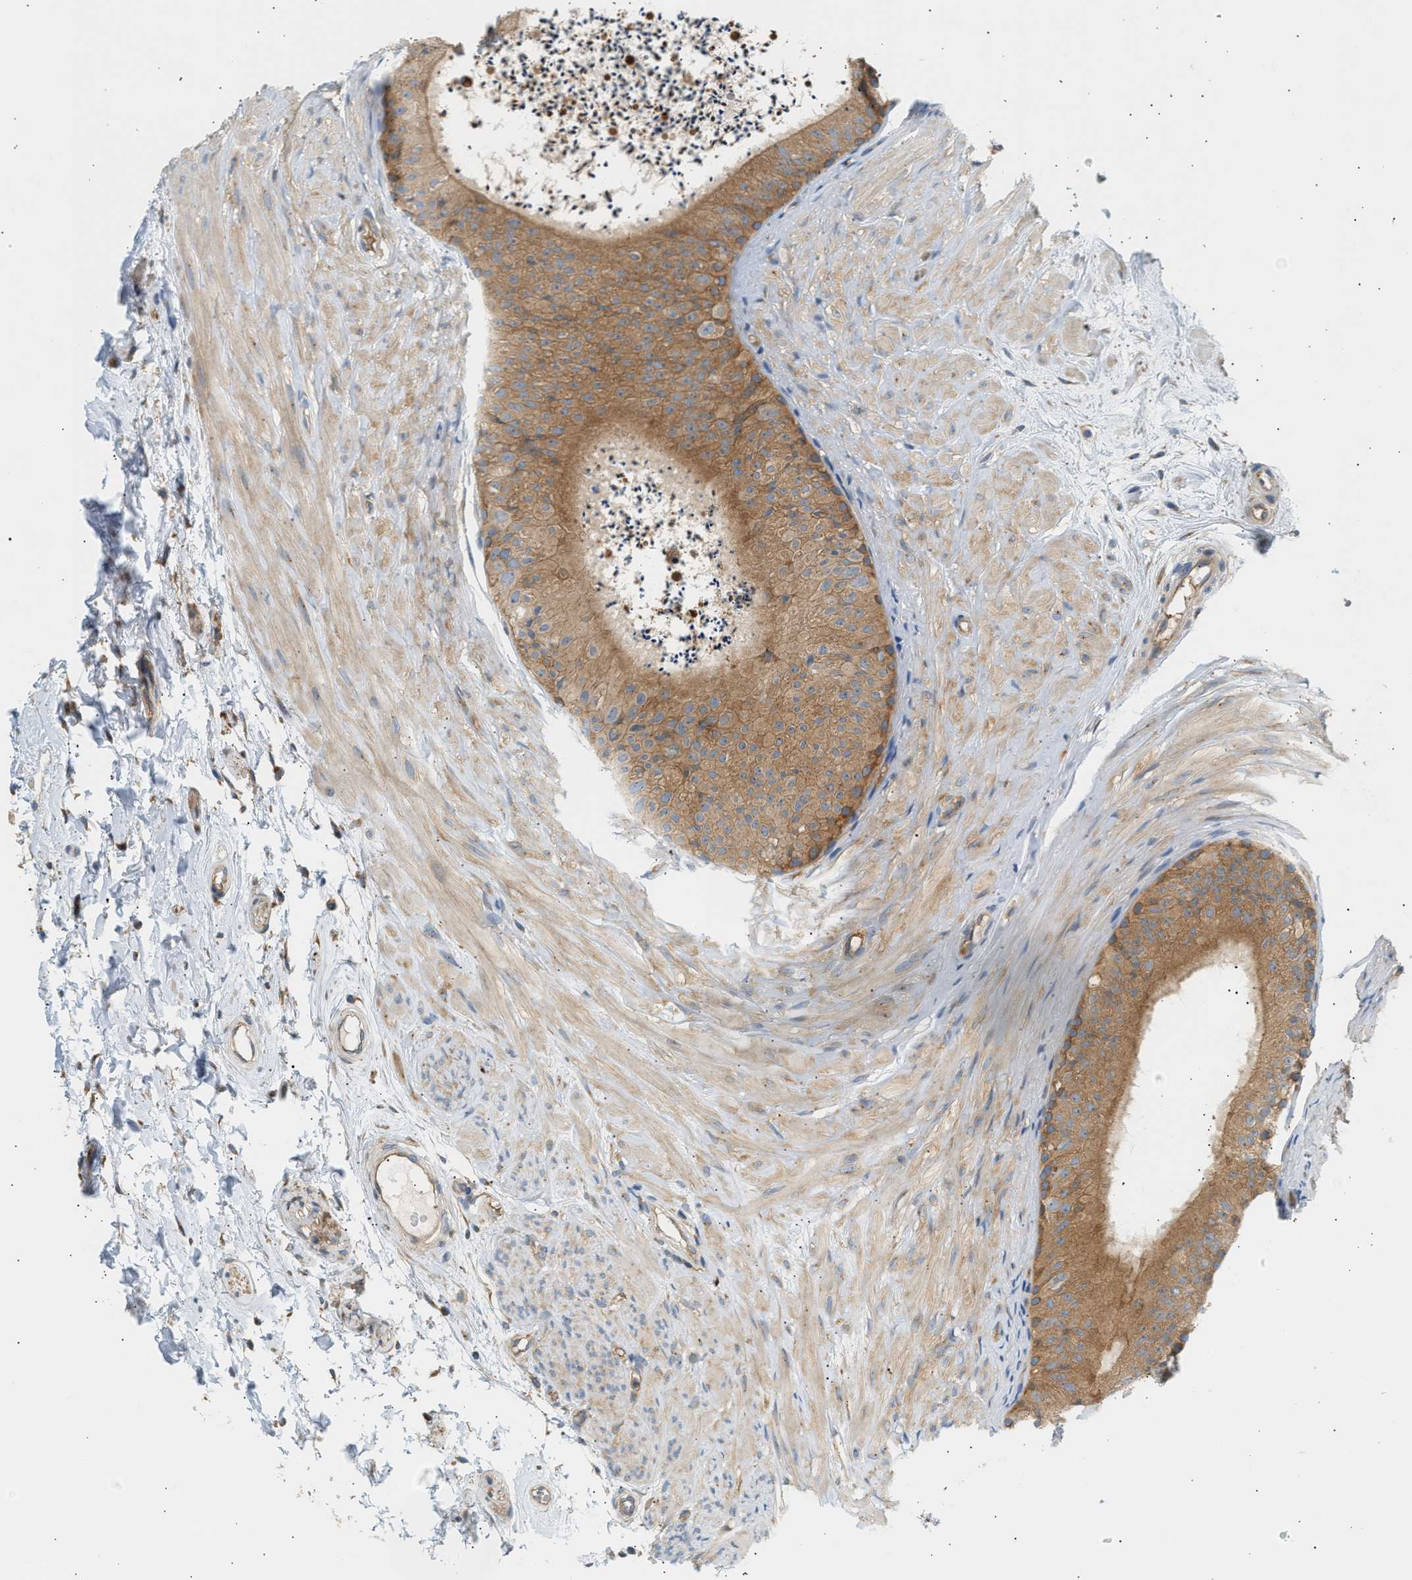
{"staining": {"intensity": "moderate", "quantity": ">75%", "location": "cytoplasmic/membranous"}, "tissue": "epididymis", "cell_type": "Glandular cells", "image_type": "normal", "snomed": [{"axis": "morphology", "description": "Normal tissue, NOS"}, {"axis": "topography", "description": "Epididymis"}], "caption": "This image displays normal epididymis stained with immunohistochemistry to label a protein in brown. The cytoplasmic/membranous of glandular cells show moderate positivity for the protein. Nuclei are counter-stained blue.", "gene": "PAFAH1B1", "patient": {"sex": "male", "age": 56}}